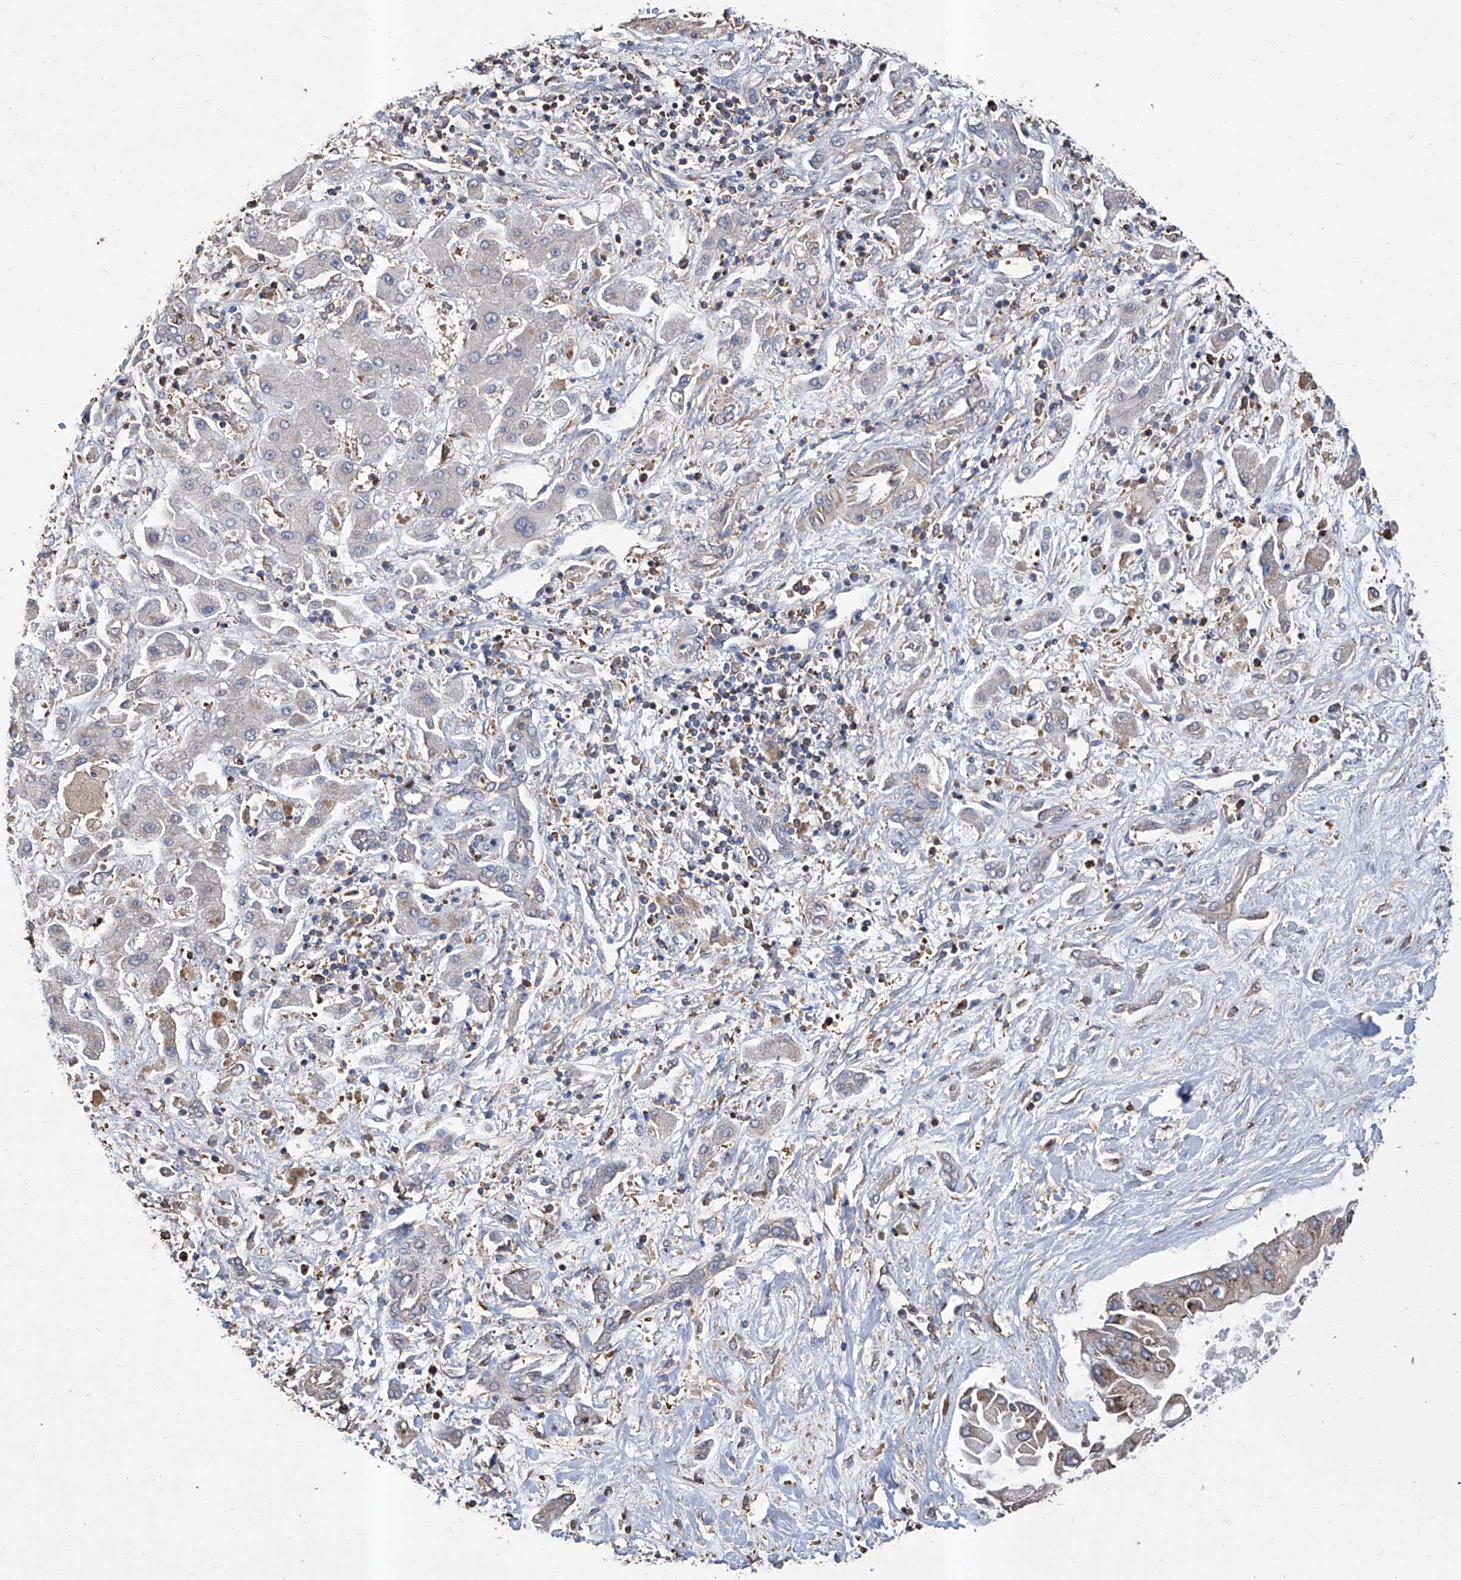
{"staining": {"intensity": "weak", "quantity": "25%-75%", "location": "cytoplasmic/membranous"}, "tissue": "liver cancer", "cell_type": "Tumor cells", "image_type": "cancer", "snomed": [{"axis": "morphology", "description": "Cholangiocarcinoma"}, {"axis": "topography", "description": "Liver"}], "caption": "A brown stain shows weak cytoplasmic/membranous staining of a protein in human cholangiocarcinoma (liver) tumor cells.", "gene": "GPT", "patient": {"sex": "male", "age": 50}}